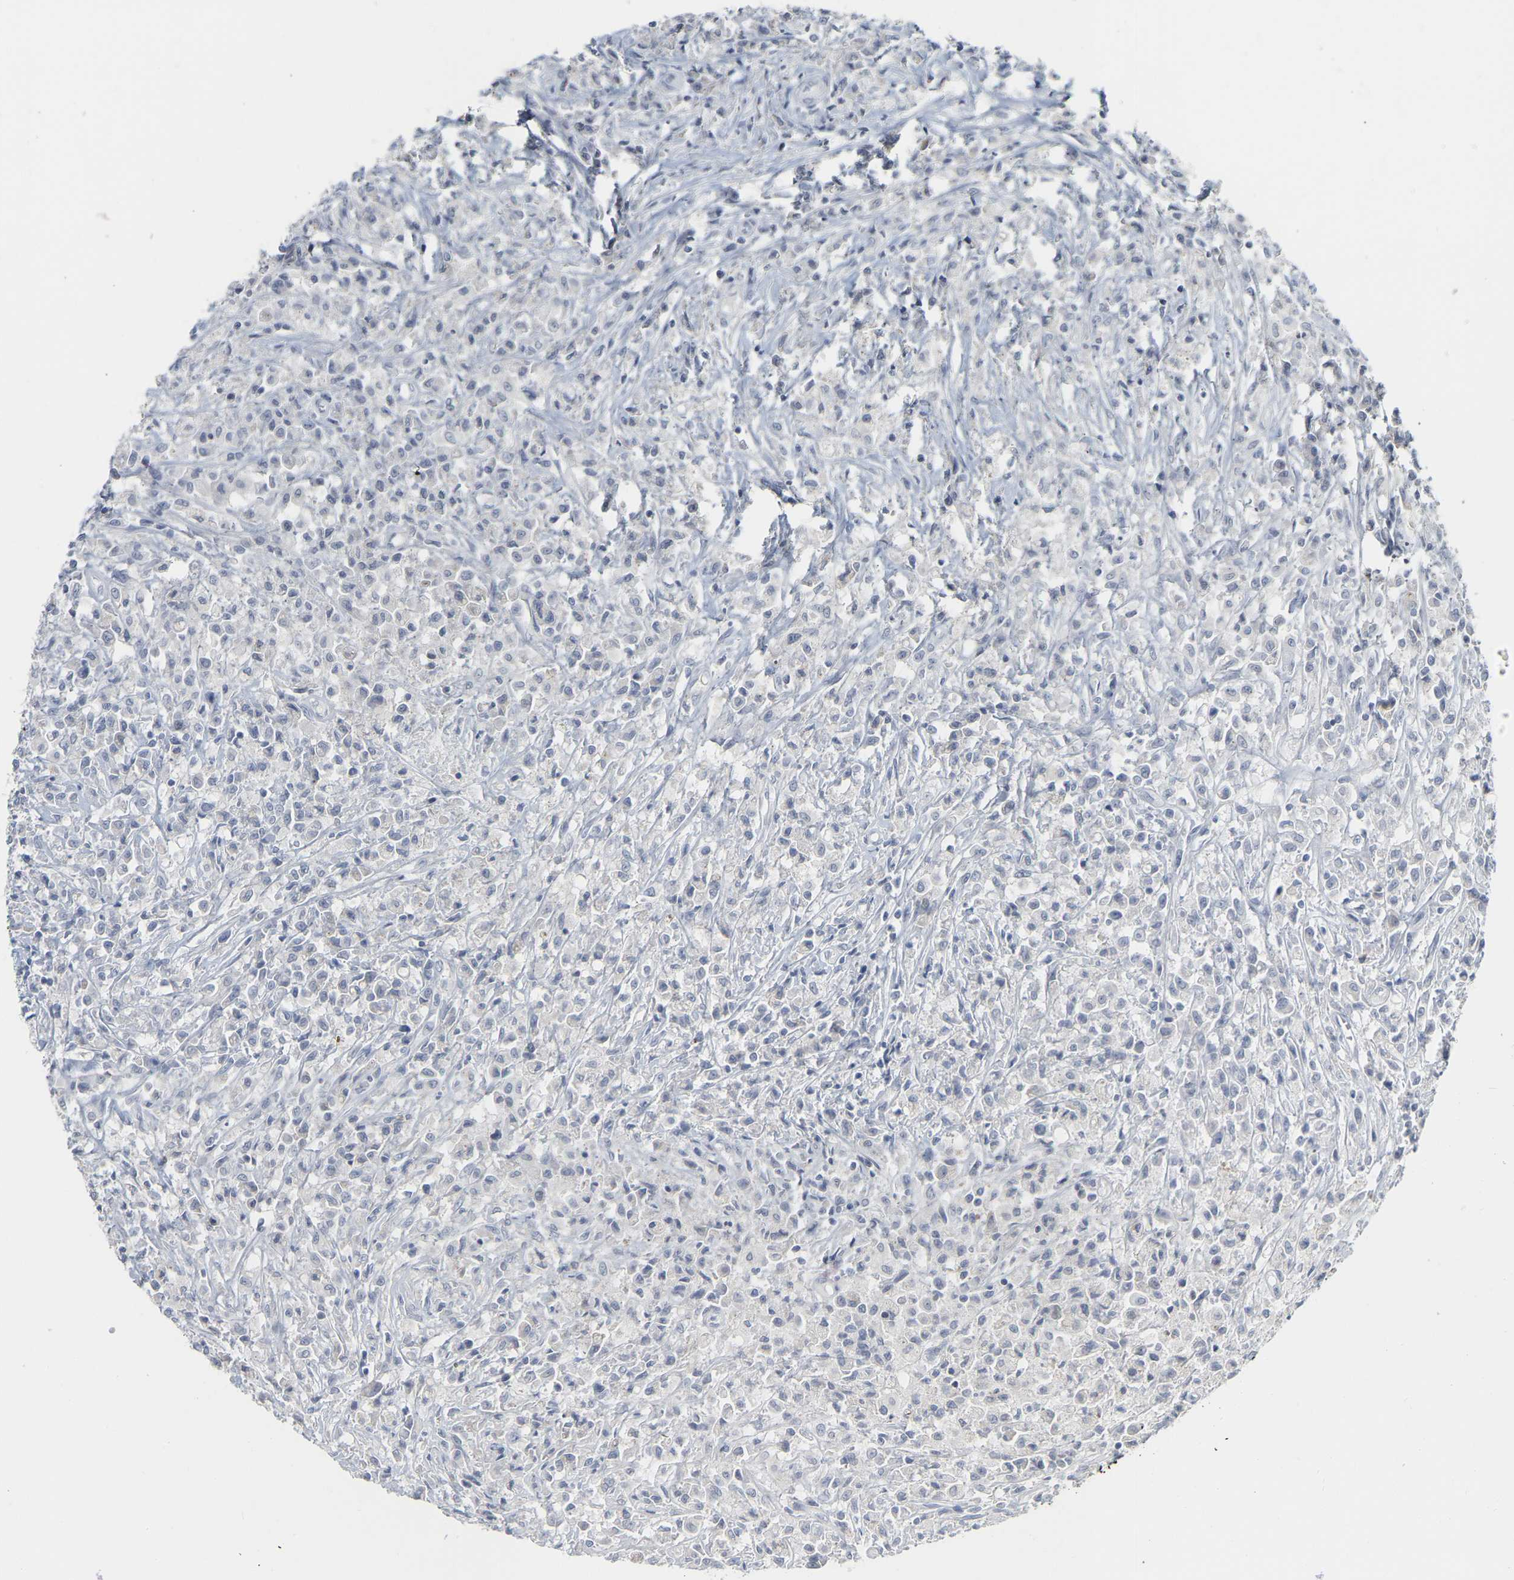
{"staining": {"intensity": "negative", "quantity": "none", "location": "none"}, "tissue": "testis cancer", "cell_type": "Tumor cells", "image_type": "cancer", "snomed": [{"axis": "morphology", "description": "Carcinoma, Embryonal, NOS"}, {"axis": "topography", "description": "Testis"}], "caption": "Tumor cells show no significant protein positivity in testis cancer.", "gene": "KRT76", "patient": {"sex": "male", "age": 2}}